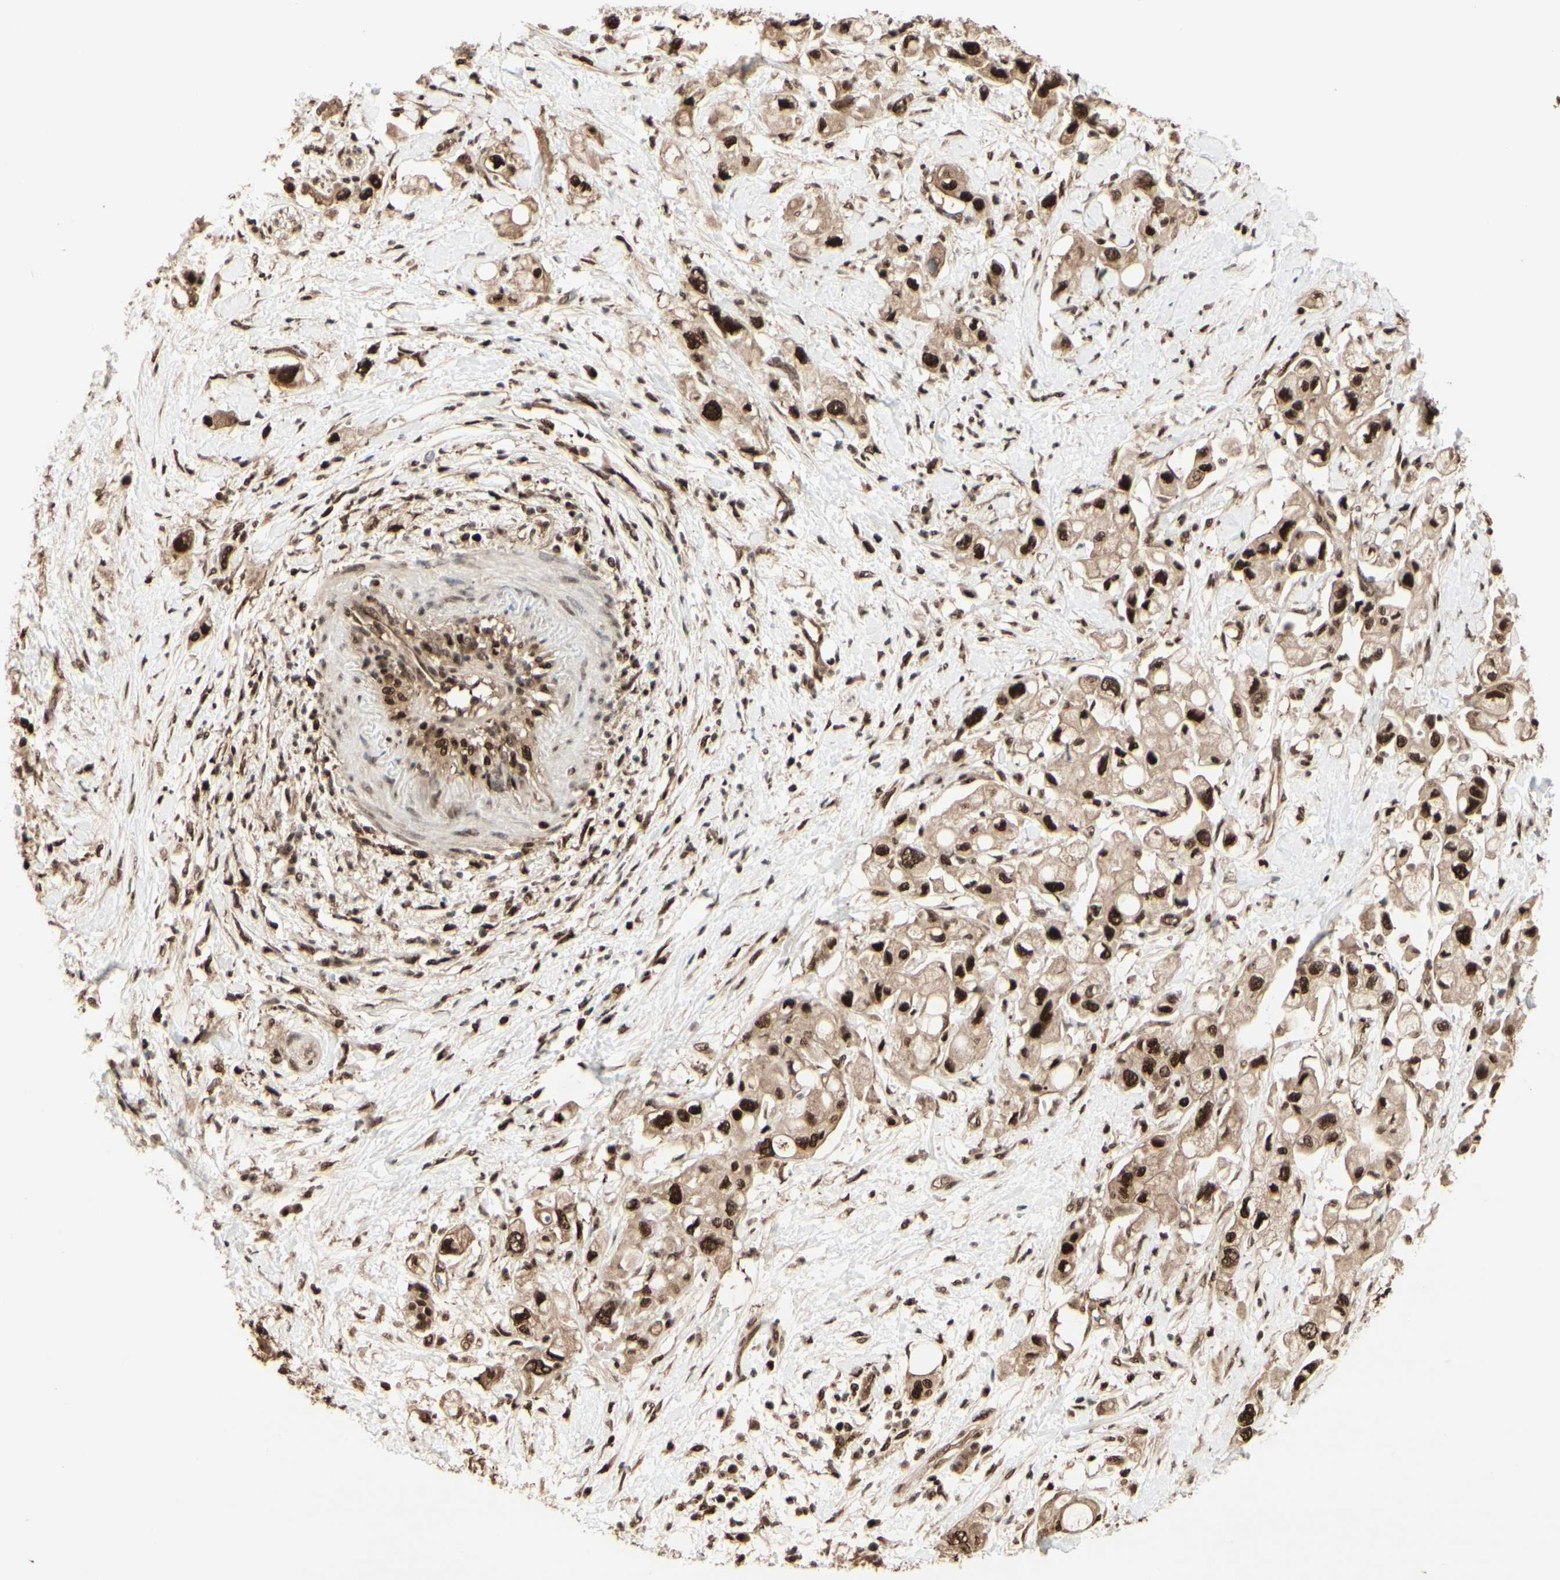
{"staining": {"intensity": "strong", "quantity": ">75%", "location": "cytoplasmic/membranous,nuclear"}, "tissue": "pancreatic cancer", "cell_type": "Tumor cells", "image_type": "cancer", "snomed": [{"axis": "morphology", "description": "Adenocarcinoma, NOS"}, {"axis": "topography", "description": "Pancreas"}], "caption": "Adenocarcinoma (pancreatic) stained with a protein marker exhibits strong staining in tumor cells.", "gene": "HSF1", "patient": {"sex": "female", "age": 56}}